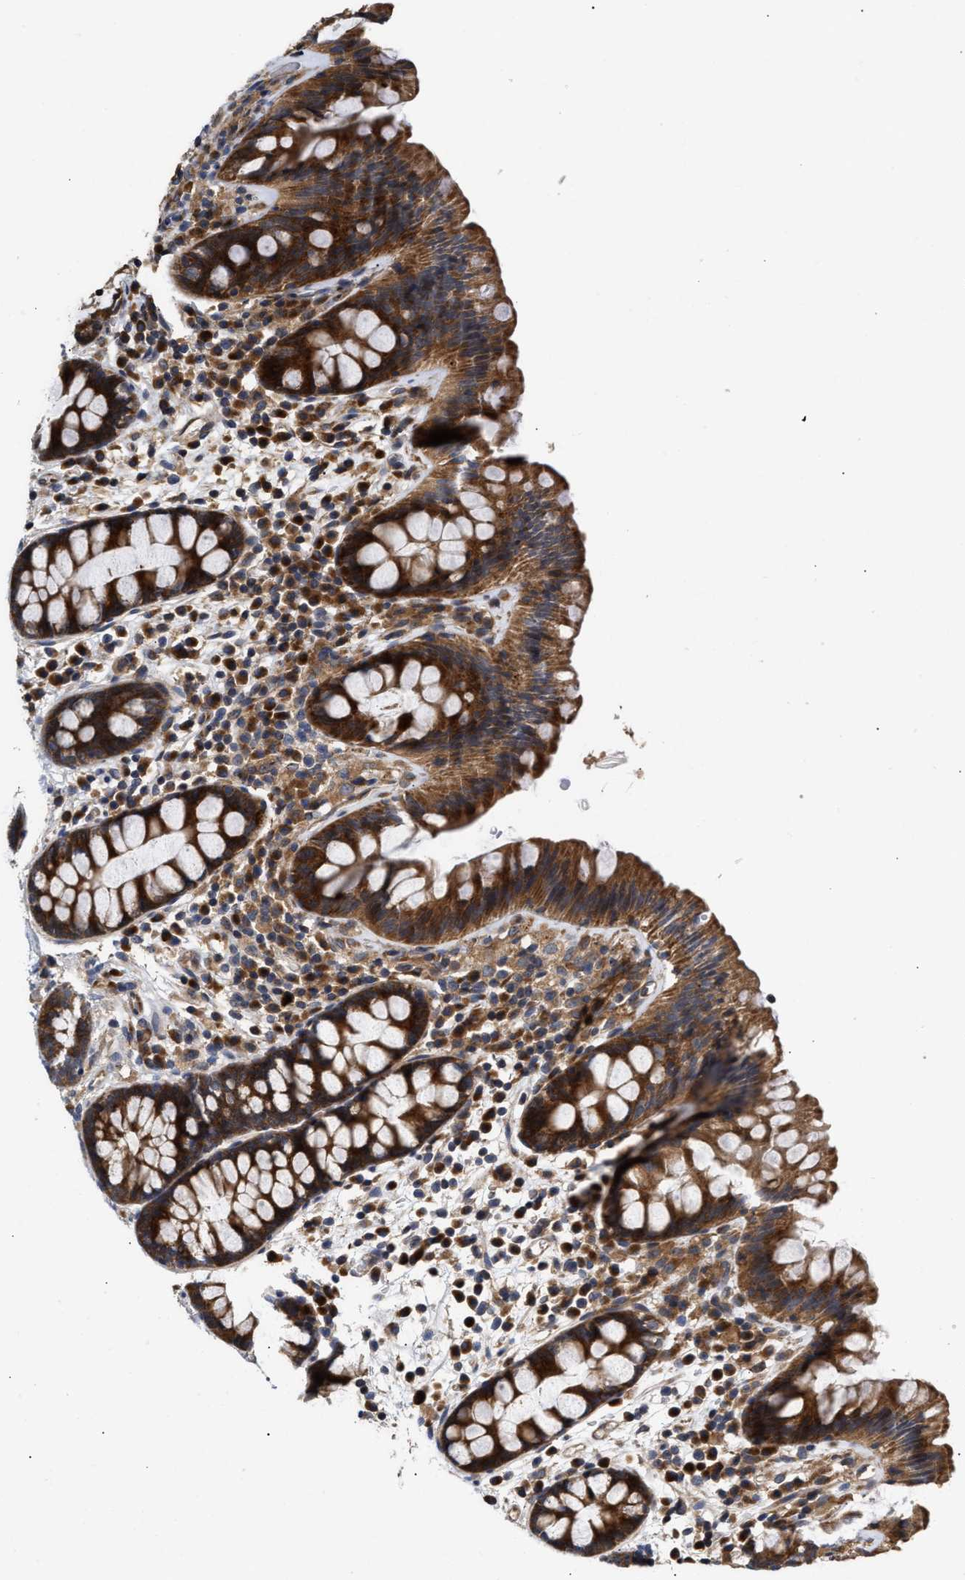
{"staining": {"intensity": "moderate", "quantity": ">75%", "location": "cytoplasmic/membranous"}, "tissue": "colon", "cell_type": "Endothelial cells", "image_type": "normal", "snomed": [{"axis": "morphology", "description": "Normal tissue, NOS"}, {"axis": "topography", "description": "Colon"}], "caption": "Protein analysis of benign colon shows moderate cytoplasmic/membranous staining in approximately >75% of endothelial cells.", "gene": "CLIP2", "patient": {"sex": "female", "age": 80}}